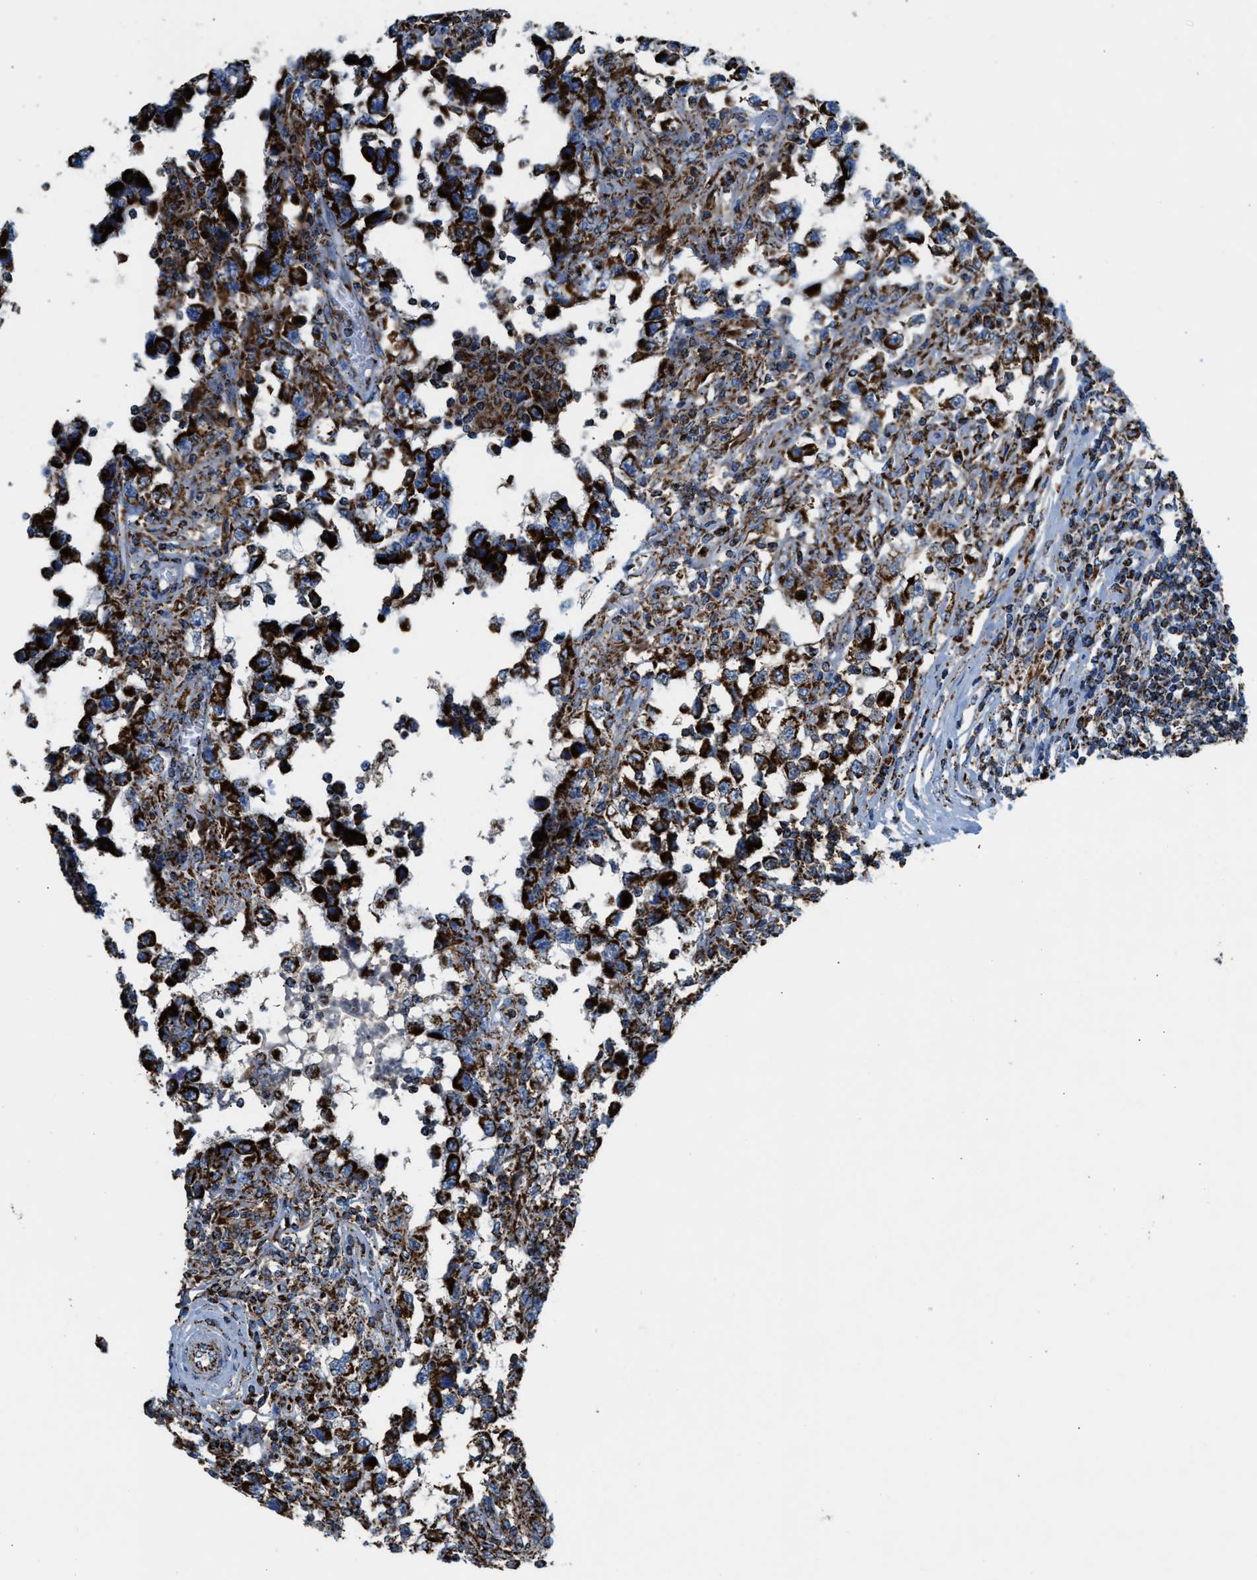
{"staining": {"intensity": "strong", "quantity": ">75%", "location": "cytoplasmic/membranous"}, "tissue": "testis cancer", "cell_type": "Tumor cells", "image_type": "cancer", "snomed": [{"axis": "morphology", "description": "Carcinoma, Embryonal, NOS"}, {"axis": "topography", "description": "Testis"}], "caption": "Strong cytoplasmic/membranous positivity for a protein is identified in approximately >75% of tumor cells of embryonal carcinoma (testis) using immunohistochemistry (IHC).", "gene": "ECHS1", "patient": {"sex": "male", "age": 21}}